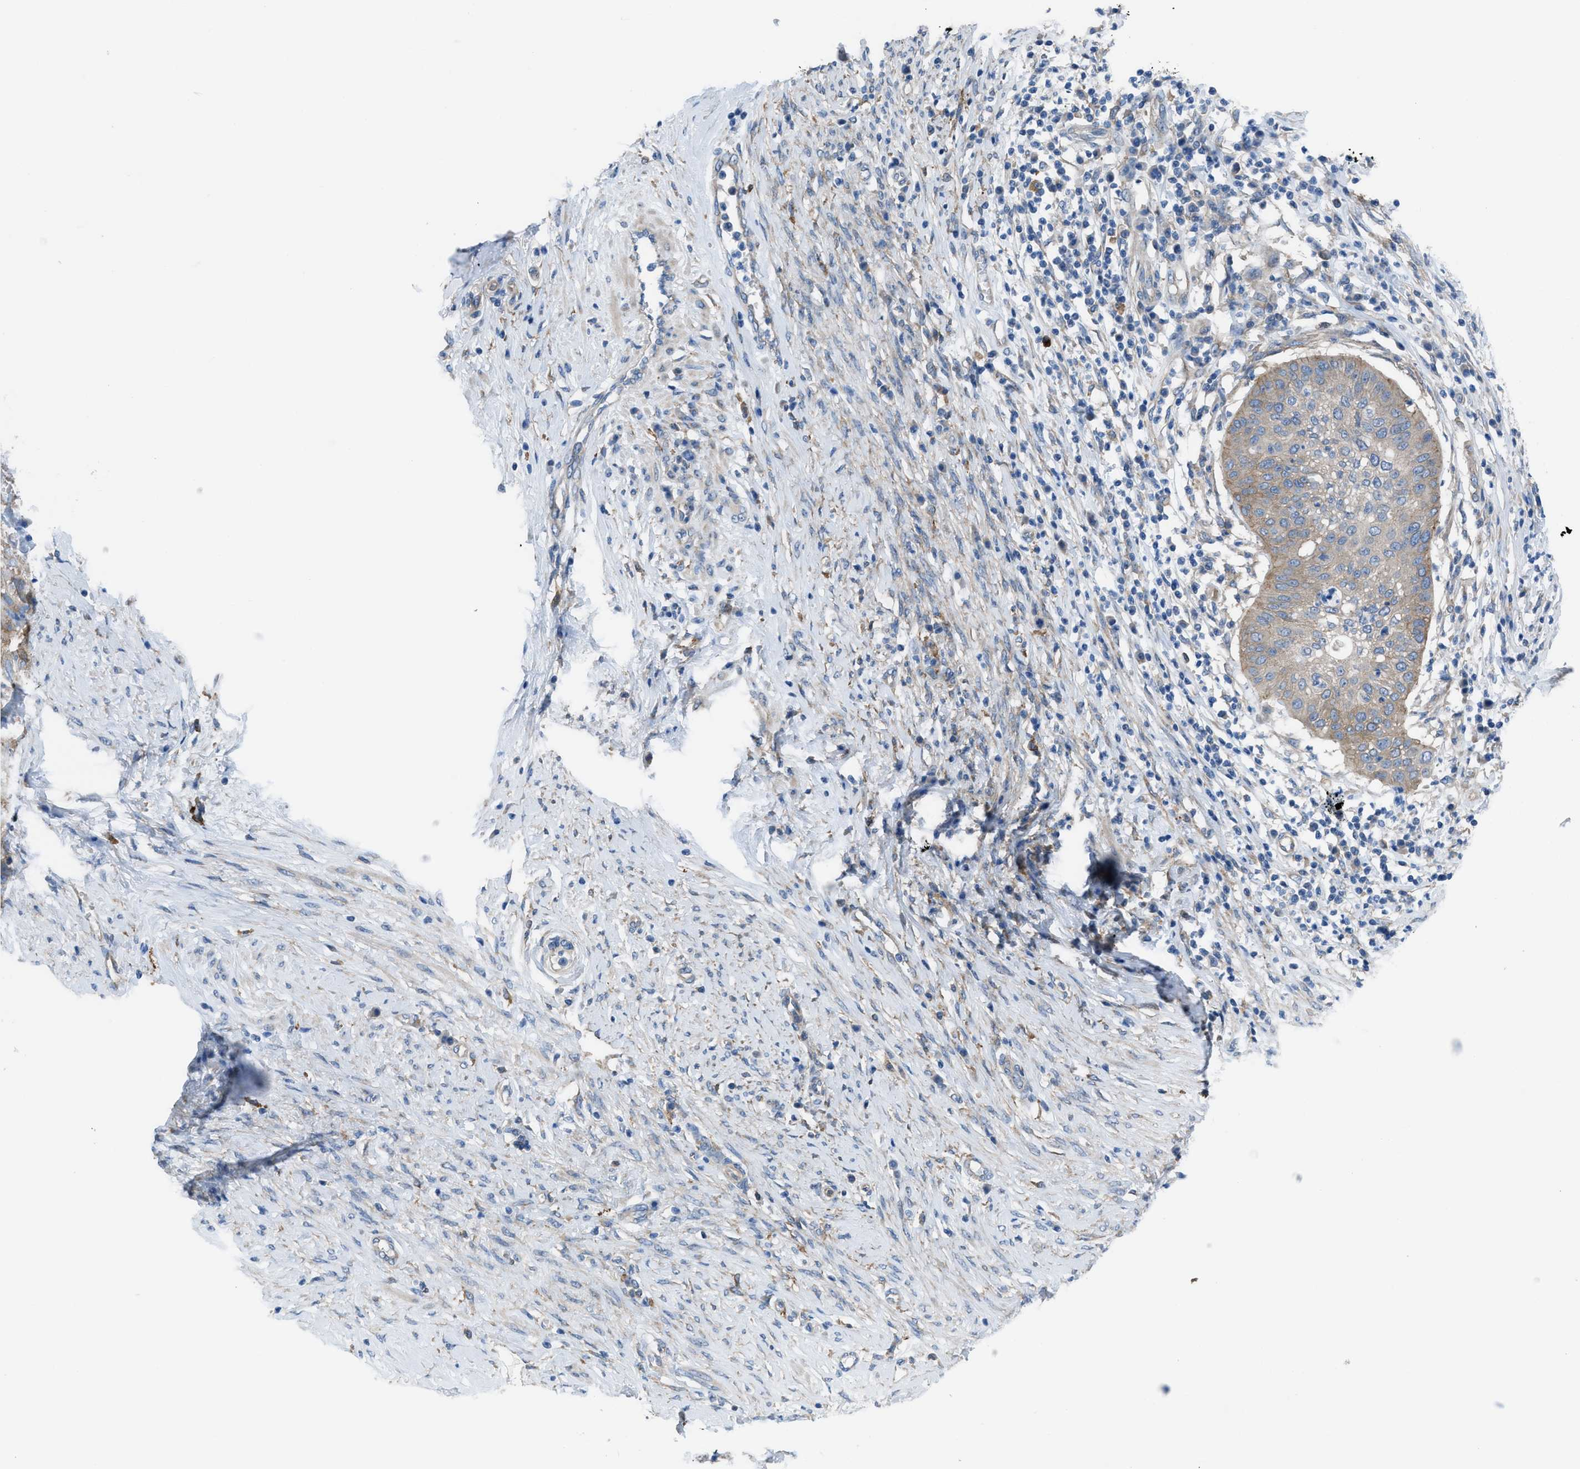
{"staining": {"intensity": "weak", "quantity": "25%-75%", "location": "cytoplasmic/membranous"}, "tissue": "cervical cancer", "cell_type": "Tumor cells", "image_type": "cancer", "snomed": [{"axis": "morphology", "description": "Normal tissue, NOS"}, {"axis": "morphology", "description": "Squamous cell carcinoma, NOS"}, {"axis": "topography", "description": "Cervix"}], "caption": "A brown stain shows weak cytoplasmic/membranous staining of a protein in human cervical cancer tumor cells. (Brightfield microscopy of DAB IHC at high magnification).", "gene": "EGFR", "patient": {"sex": "female", "age": 39}}